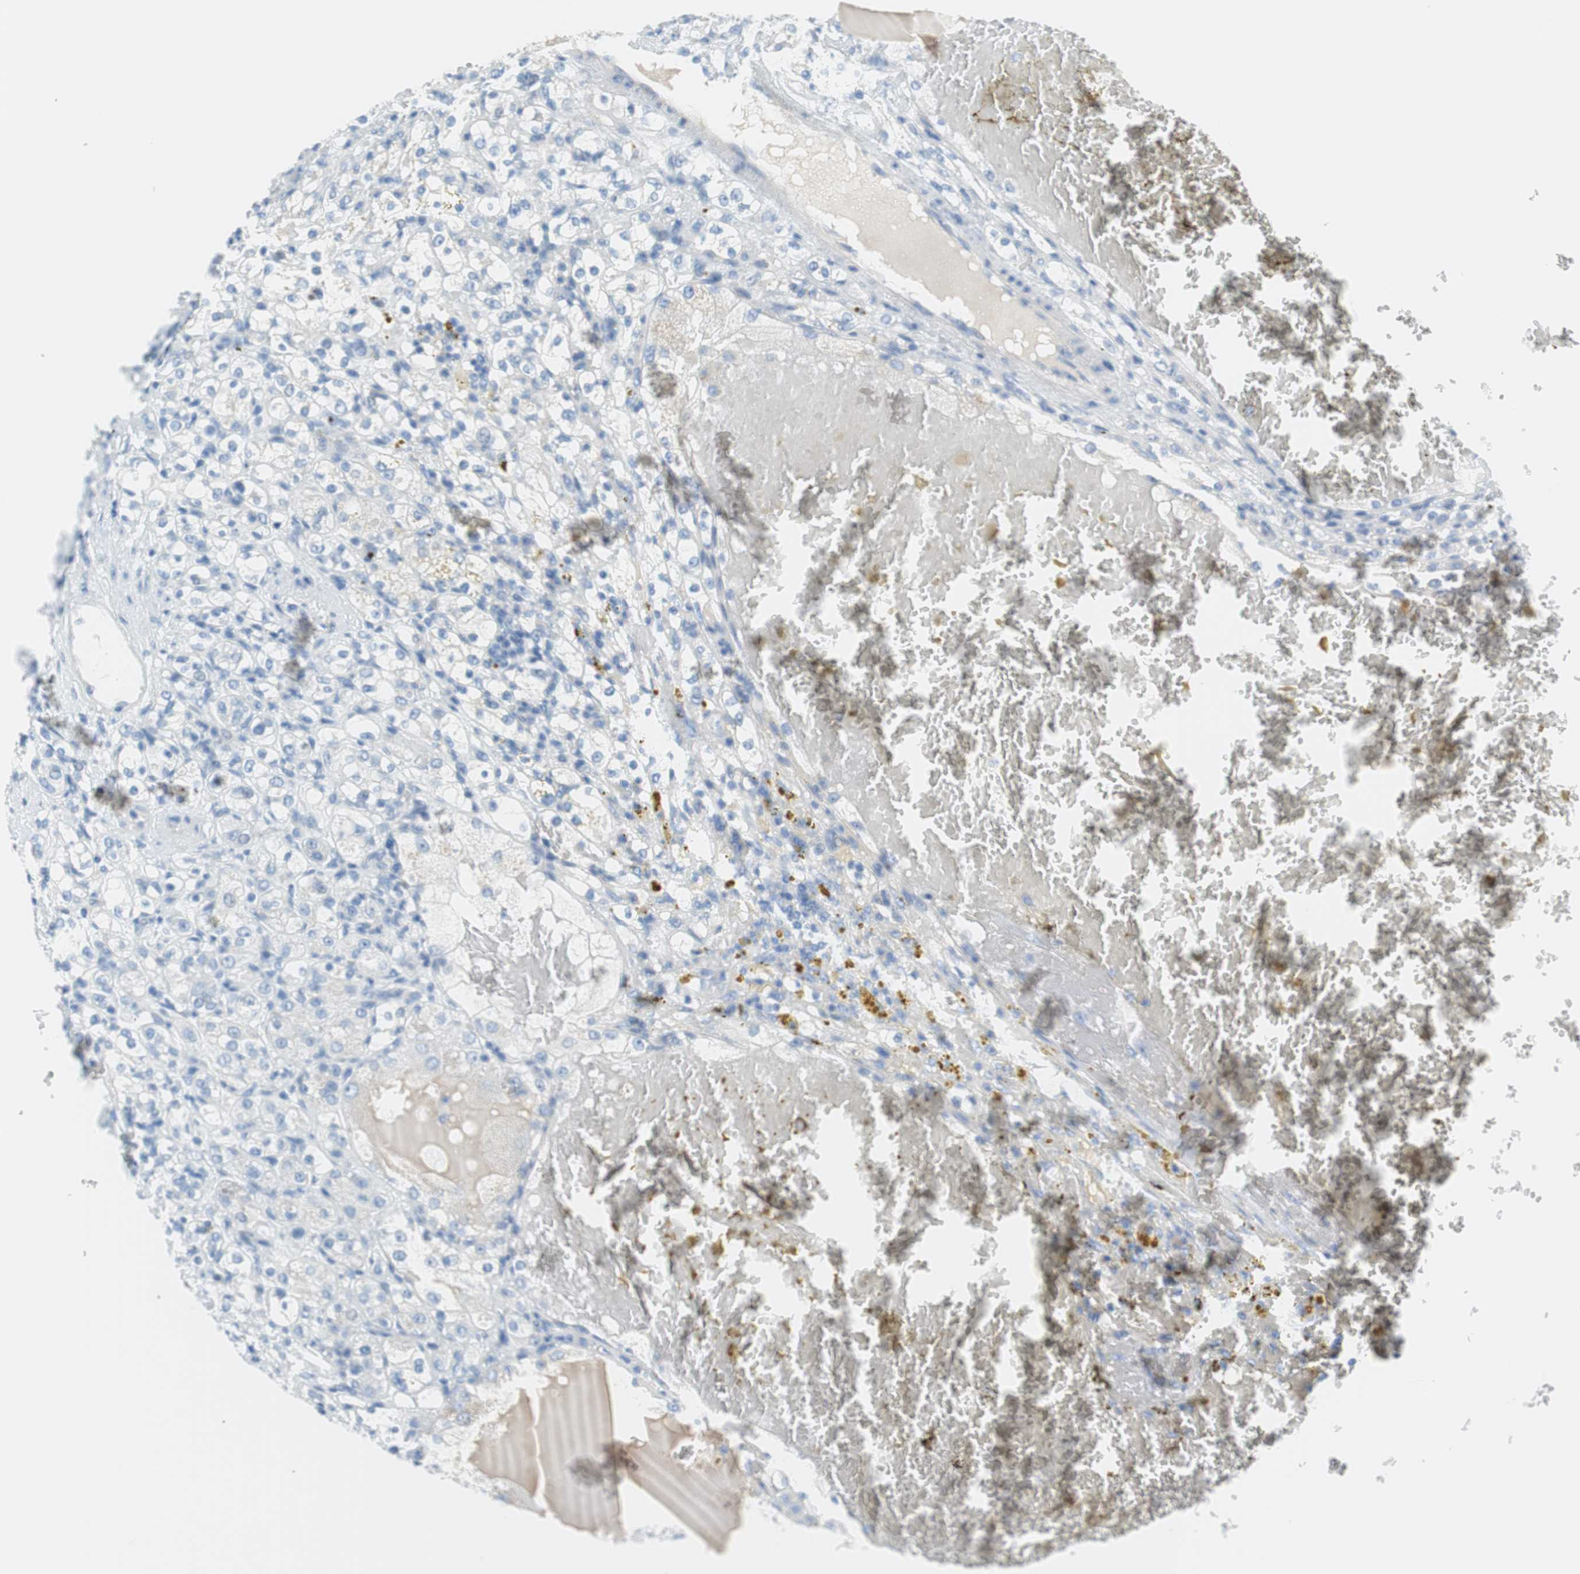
{"staining": {"intensity": "negative", "quantity": "none", "location": "none"}, "tissue": "renal cancer", "cell_type": "Tumor cells", "image_type": "cancer", "snomed": [{"axis": "morphology", "description": "Normal tissue, NOS"}, {"axis": "morphology", "description": "Adenocarcinoma, NOS"}, {"axis": "topography", "description": "Kidney"}], "caption": "Immunohistochemistry (IHC) of renal cancer shows no expression in tumor cells.", "gene": "MYH1", "patient": {"sex": "male", "age": 61}}